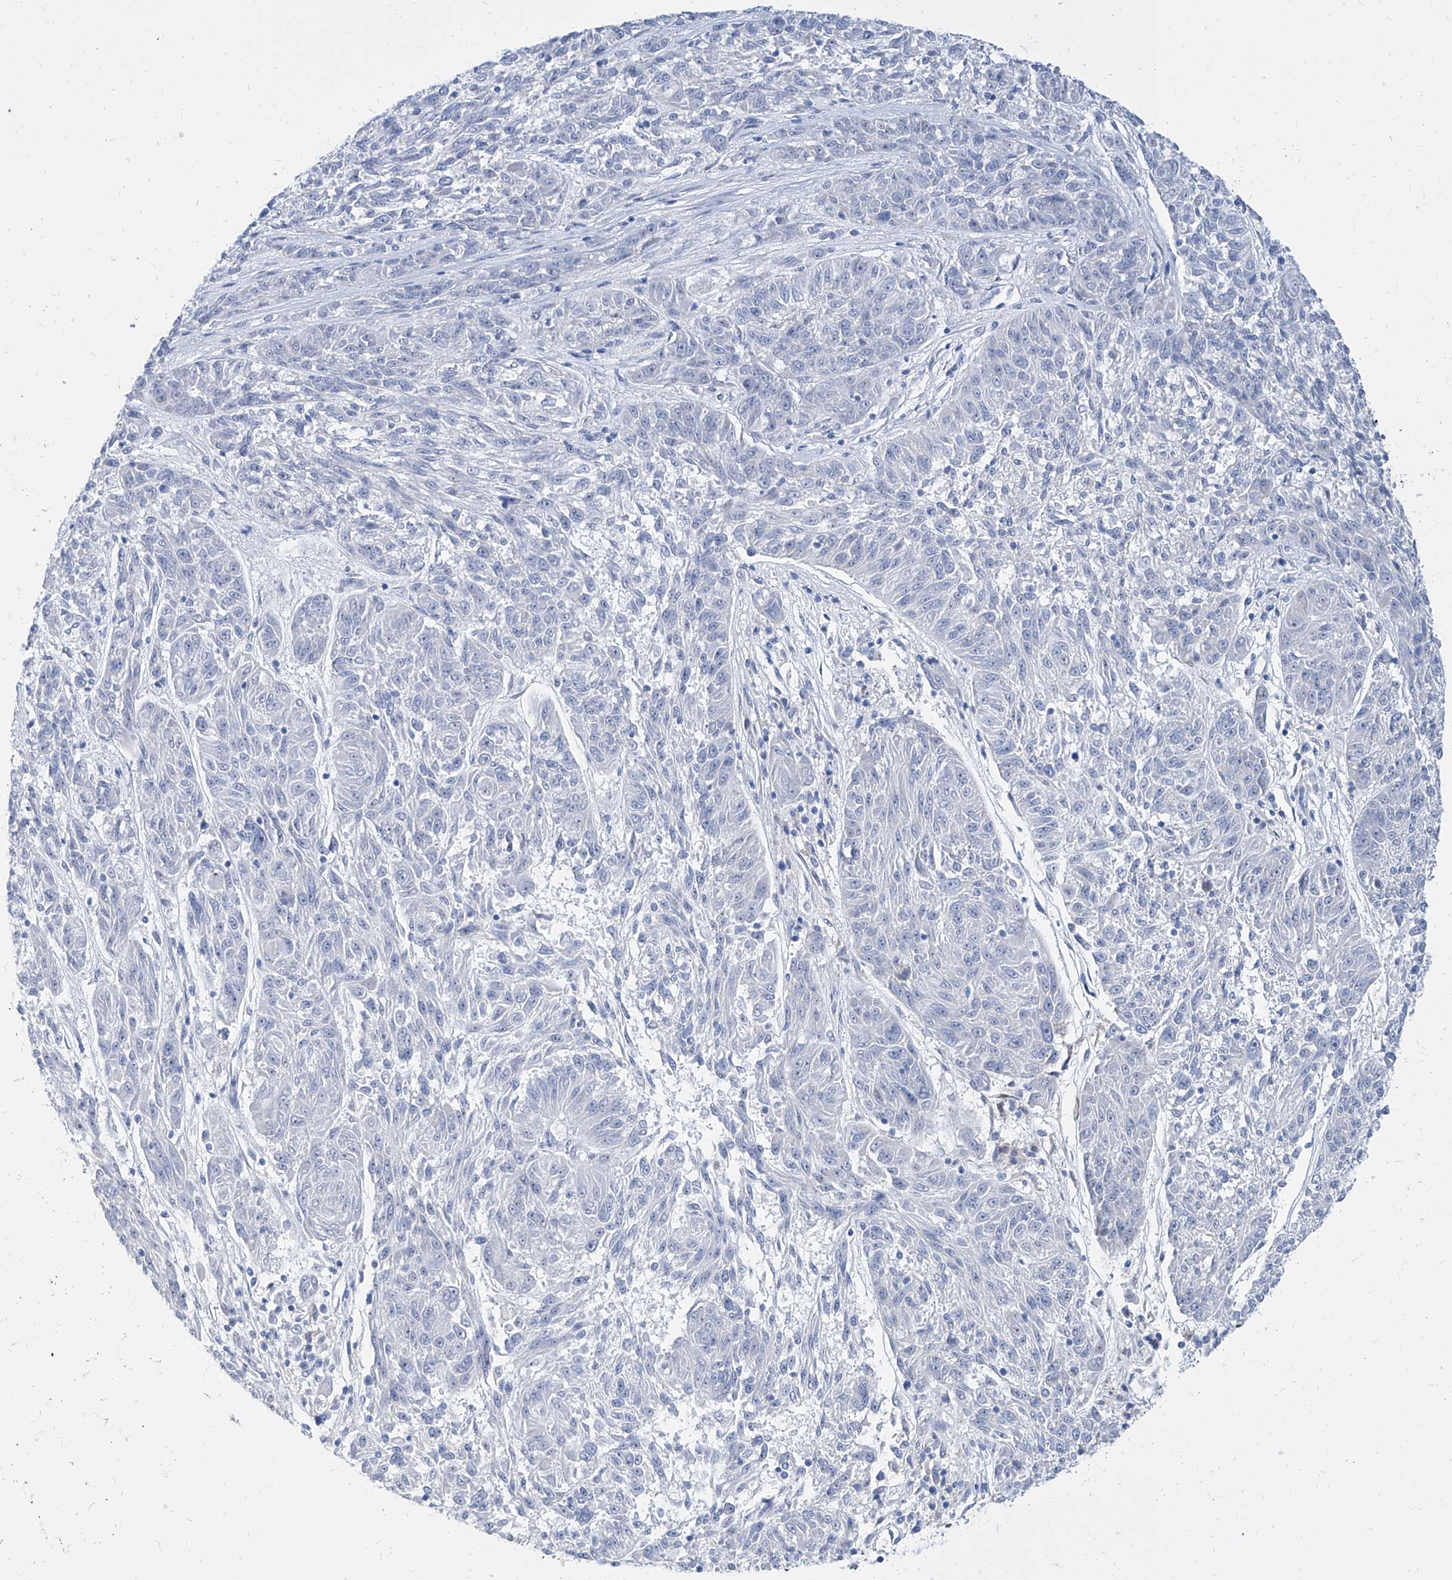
{"staining": {"intensity": "negative", "quantity": "none", "location": "none"}, "tissue": "melanoma", "cell_type": "Tumor cells", "image_type": "cancer", "snomed": [{"axis": "morphology", "description": "Malignant melanoma, NOS"}, {"axis": "topography", "description": "Skin"}], "caption": "The histopathology image shows no staining of tumor cells in melanoma.", "gene": "TXLNB", "patient": {"sex": "male", "age": 53}}